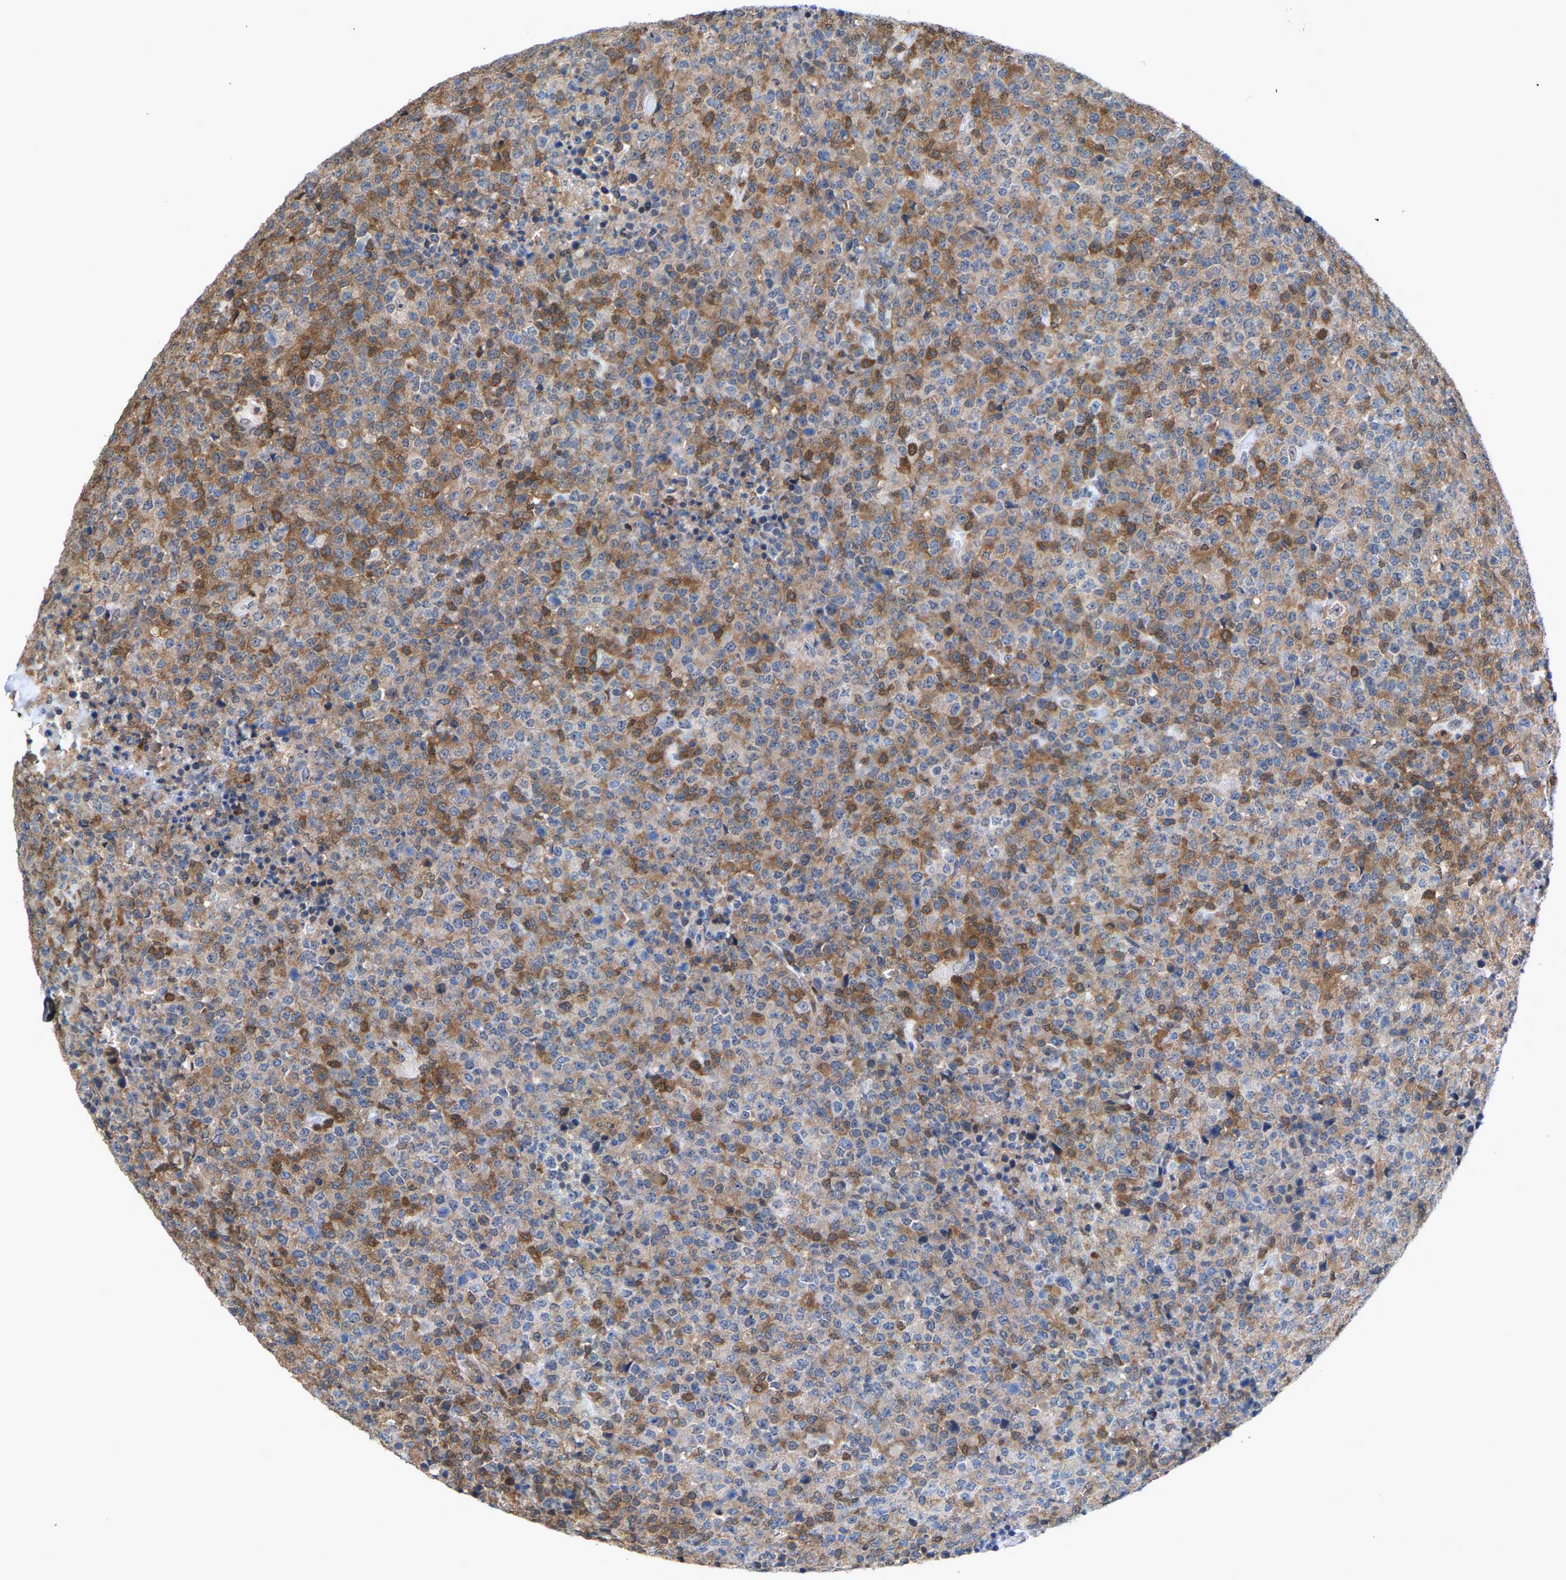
{"staining": {"intensity": "moderate", "quantity": "<25%", "location": "cytoplasmic/membranous"}, "tissue": "lymphoma", "cell_type": "Tumor cells", "image_type": "cancer", "snomed": [{"axis": "morphology", "description": "Malignant lymphoma, non-Hodgkin's type, High grade"}, {"axis": "topography", "description": "Lymph node"}], "caption": "Malignant lymphoma, non-Hodgkin's type (high-grade) stained with a brown dye shows moderate cytoplasmic/membranous positive positivity in about <25% of tumor cells.", "gene": "FGD3", "patient": {"sex": "male", "age": 13}}